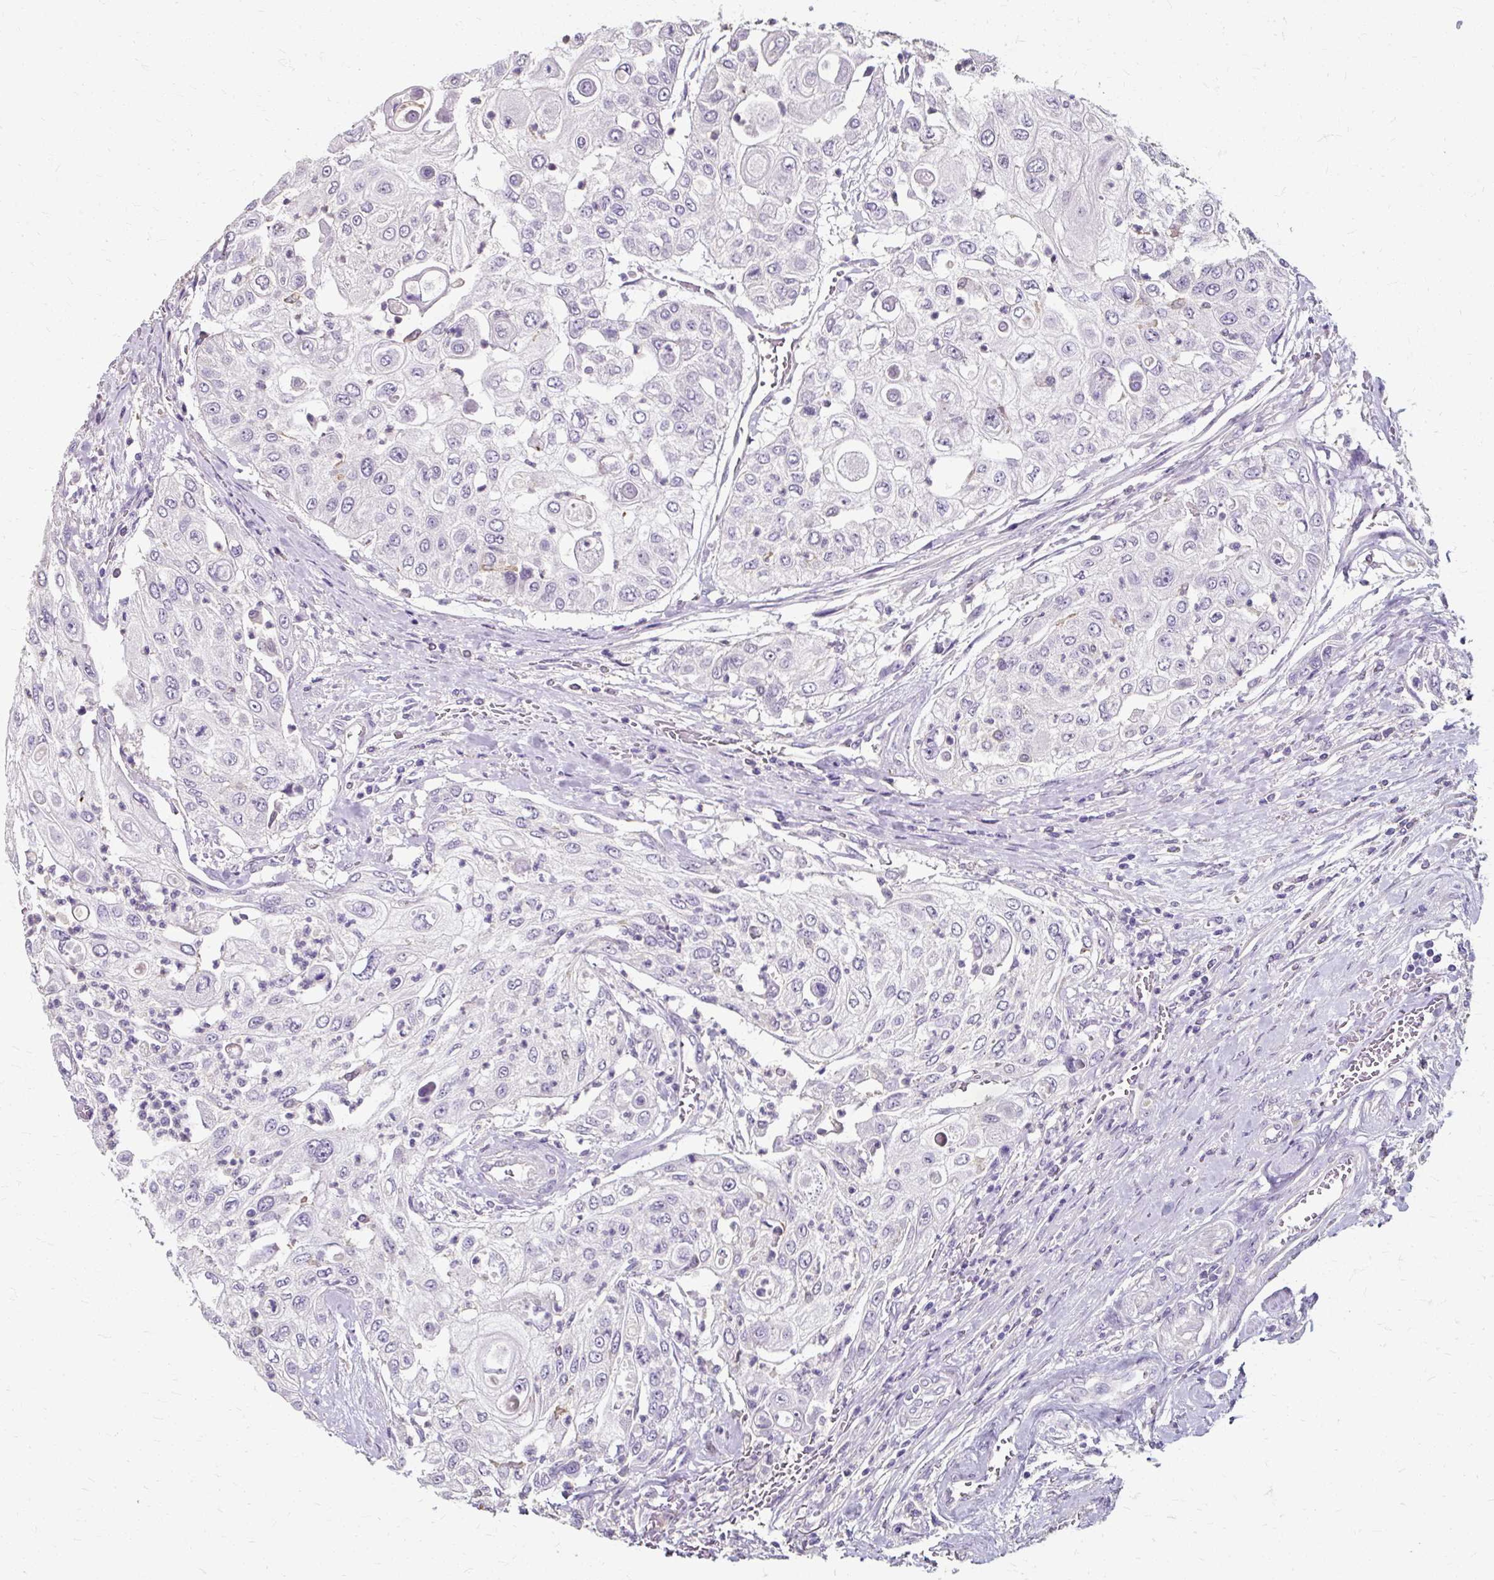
{"staining": {"intensity": "negative", "quantity": "none", "location": "none"}, "tissue": "urothelial cancer", "cell_type": "Tumor cells", "image_type": "cancer", "snomed": [{"axis": "morphology", "description": "Urothelial carcinoma, High grade"}, {"axis": "topography", "description": "Urinary bladder"}], "caption": "Immunohistochemistry (IHC) image of neoplastic tissue: human urothelial cancer stained with DAB (3,3'-diaminobenzidine) reveals no significant protein staining in tumor cells.", "gene": "KLHL24", "patient": {"sex": "female", "age": 79}}